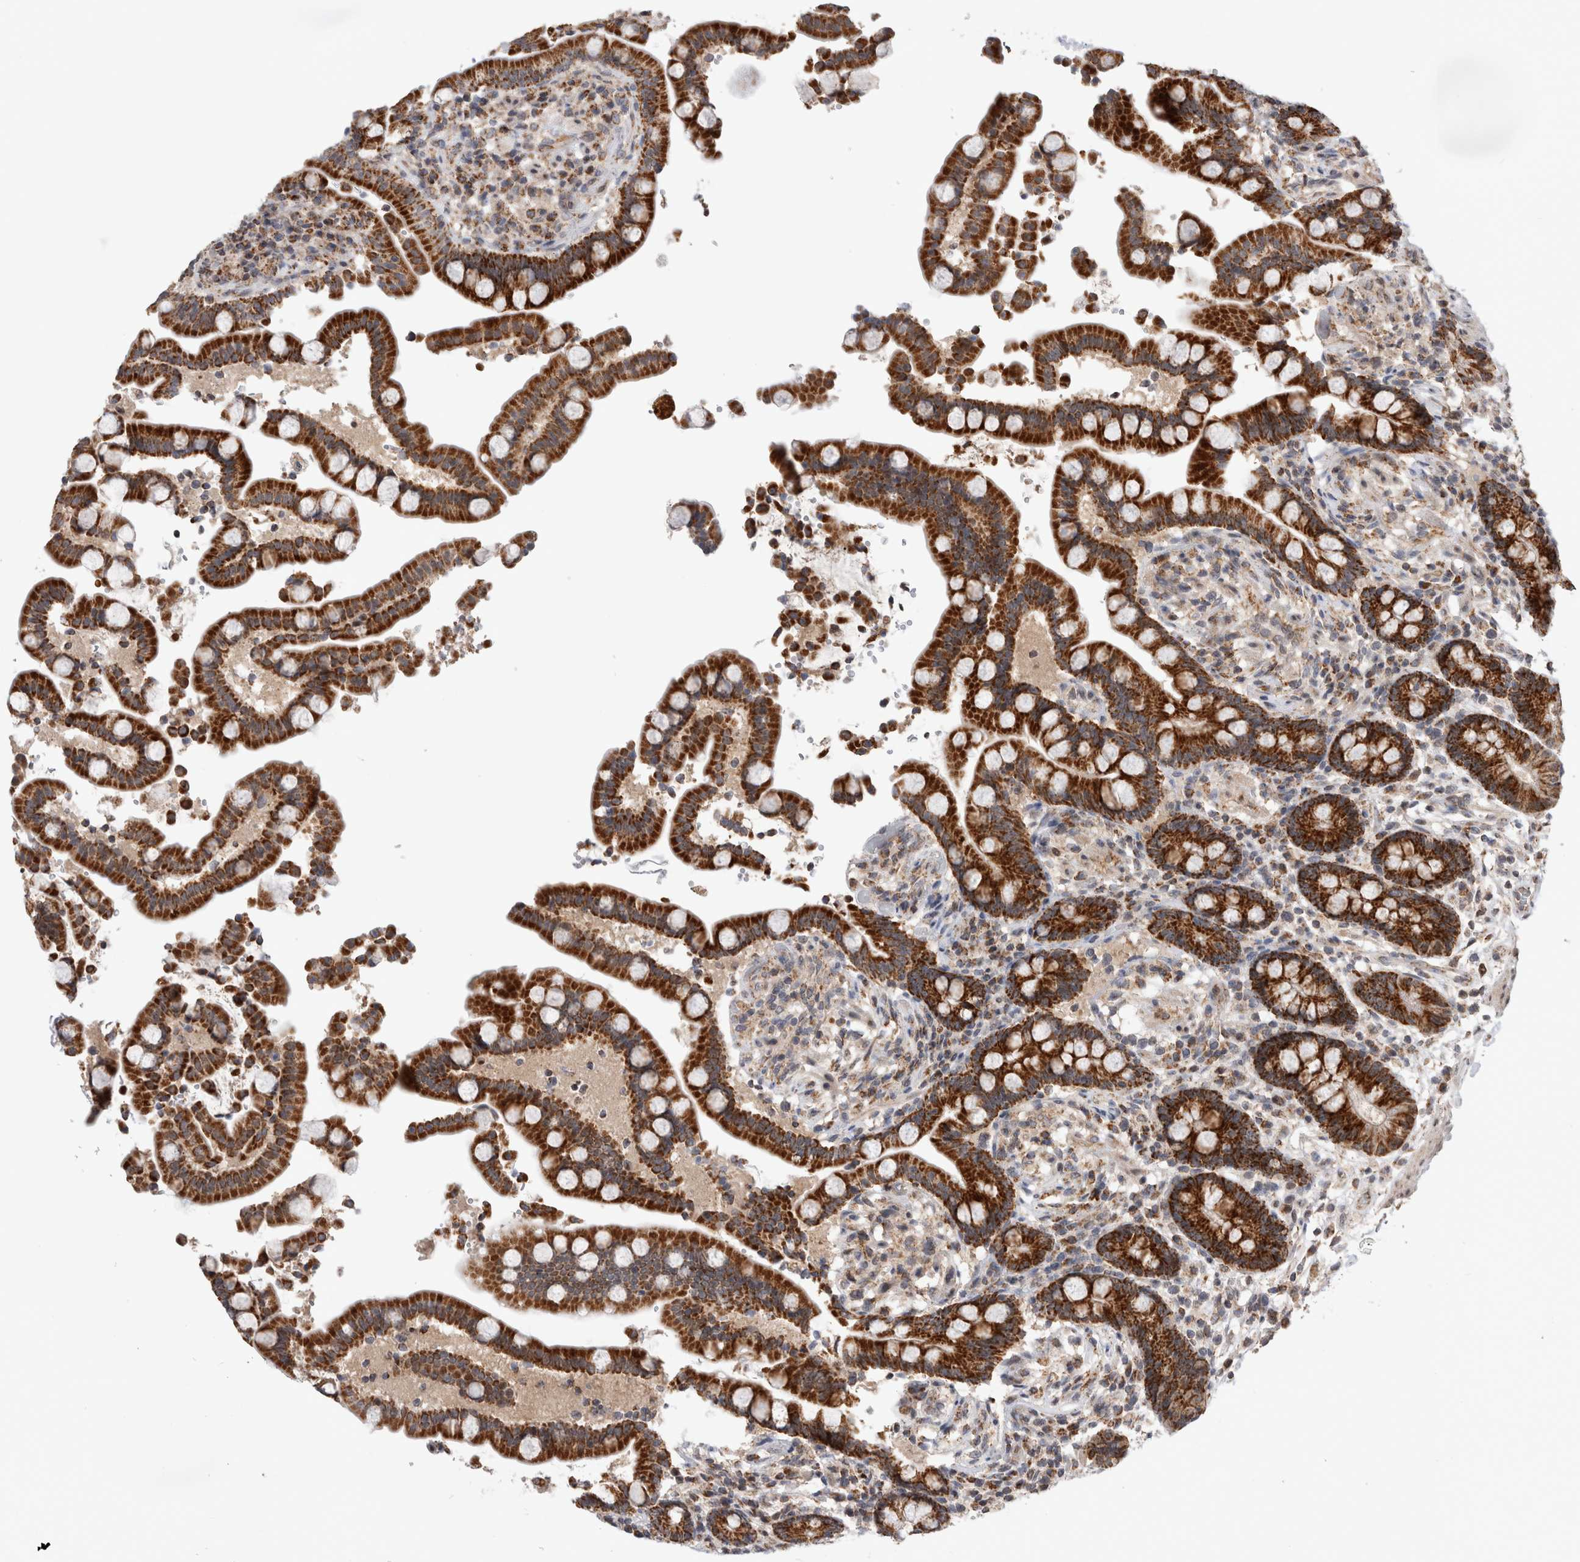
{"staining": {"intensity": "weak", "quantity": ">75%", "location": "cytoplasmic/membranous"}, "tissue": "colon", "cell_type": "Endothelial cells", "image_type": "normal", "snomed": [{"axis": "morphology", "description": "Normal tissue, NOS"}, {"axis": "topography", "description": "Colon"}], "caption": "High-magnification brightfield microscopy of normal colon stained with DAB (brown) and counterstained with hematoxylin (blue). endothelial cells exhibit weak cytoplasmic/membranous staining is seen in about>75% of cells.", "gene": "MRPL37", "patient": {"sex": "male", "age": 73}}